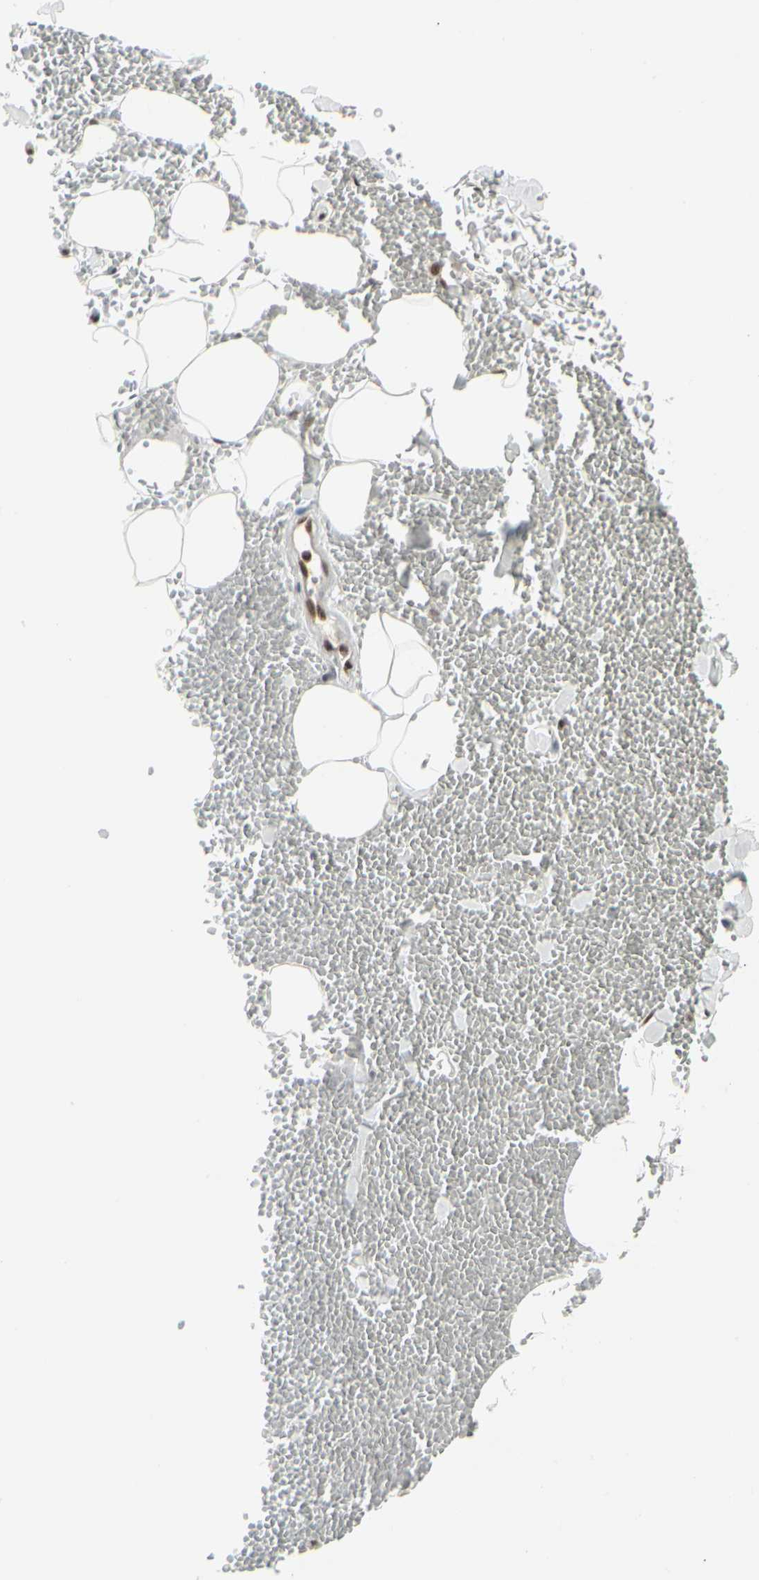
{"staining": {"intensity": "strong", "quantity": ">75%", "location": "nuclear"}, "tissue": "adipose tissue", "cell_type": "Adipocytes", "image_type": "normal", "snomed": [{"axis": "morphology", "description": "Normal tissue, NOS"}, {"axis": "morphology", "description": "Inflammation, NOS"}, {"axis": "topography", "description": "Lymph node"}, {"axis": "topography", "description": "Peripheral nerve tissue"}], "caption": "Strong nuclear positivity for a protein is present in about >75% of adipocytes of unremarkable adipose tissue using IHC.", "gene": "HMG20A", "patient": {"sex": "male", "age": 52}}